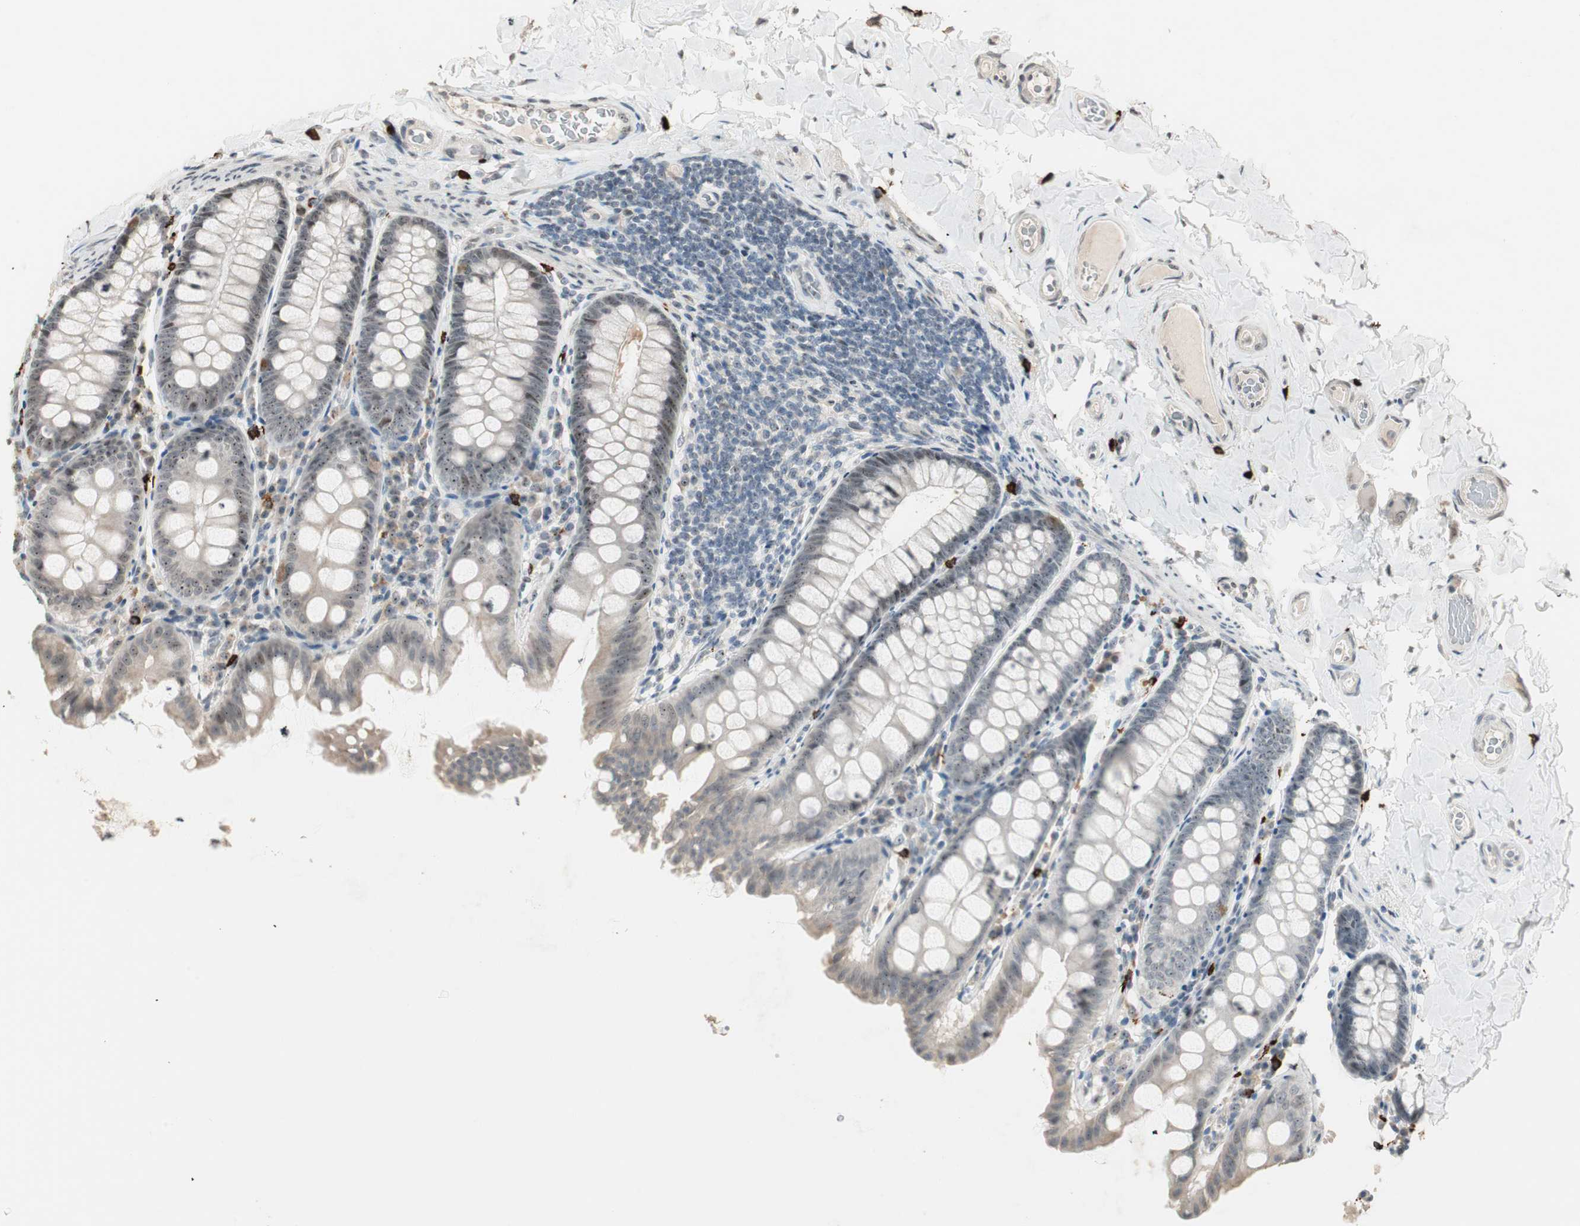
{"staining": {"intensity": "weak", "quantity": "25%-75%", "location": "nuclear"}, "tissue": "colon", "cell_type": "Endothelial cells", "image_type": "normal", "snomed": [{"axis": "morphology", "description": "Normal tissue, NOS"}, {"axis": "topography", "description": "Colon"}], "caption": "The immunohistochemical stain labels weak nuclear positivity in endothelial cells of benign colon. The staining was performed using DAB to visualize the protein expression in brown, while the nuclei were stained in blue with hematoxylin (Magnification: 20x).", "gene": "ETV4", "patient": {"sex": "female", "age": 61}}